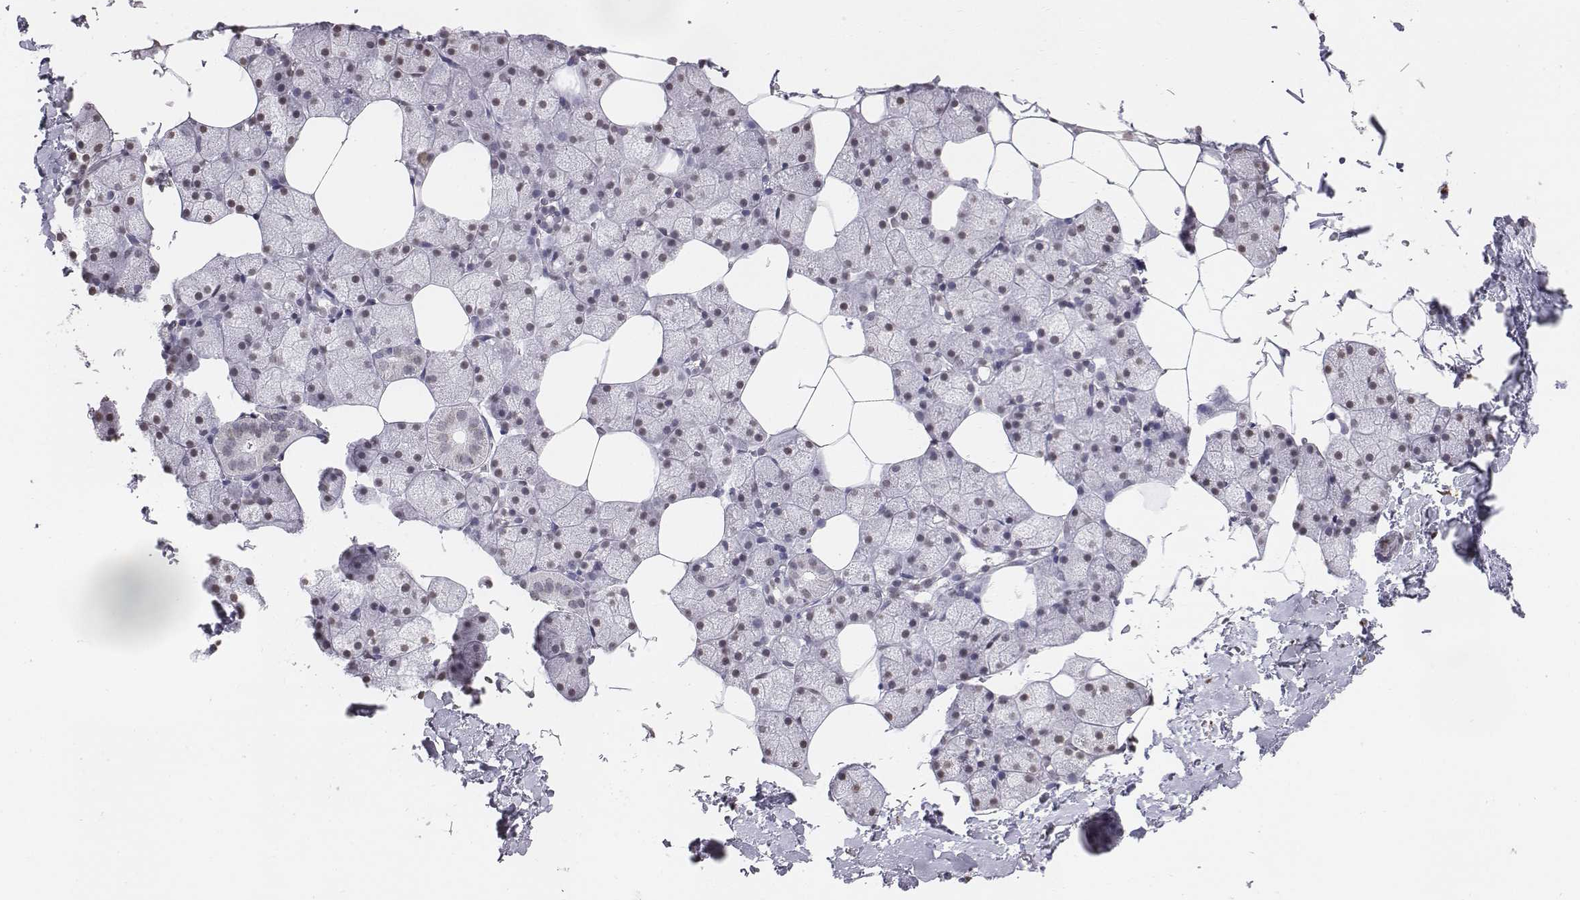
{"staining": {"intensity": "moderate", "quantity": "<25%", "location": "nuclear"}, "tissue": "salivary gland", "cell_type": "Glandular cells", "image_type": "normal", "snomed": [{"axis": "morphology", "description": "Normal tissue, NOS"}, {"axis": "topography", "description": "Salivary gland"}], "caption": "This histopathology image exhibits unremarkable salivary gland stained with immunohistochemistry (IHC) to label a protein in brown. The nuclear of glandular cells show moderate positivity for the protein. Nuclei are counter-stained blue.", "gene": "BARHL1", "patient": {"sex": "male", "age": 38}}